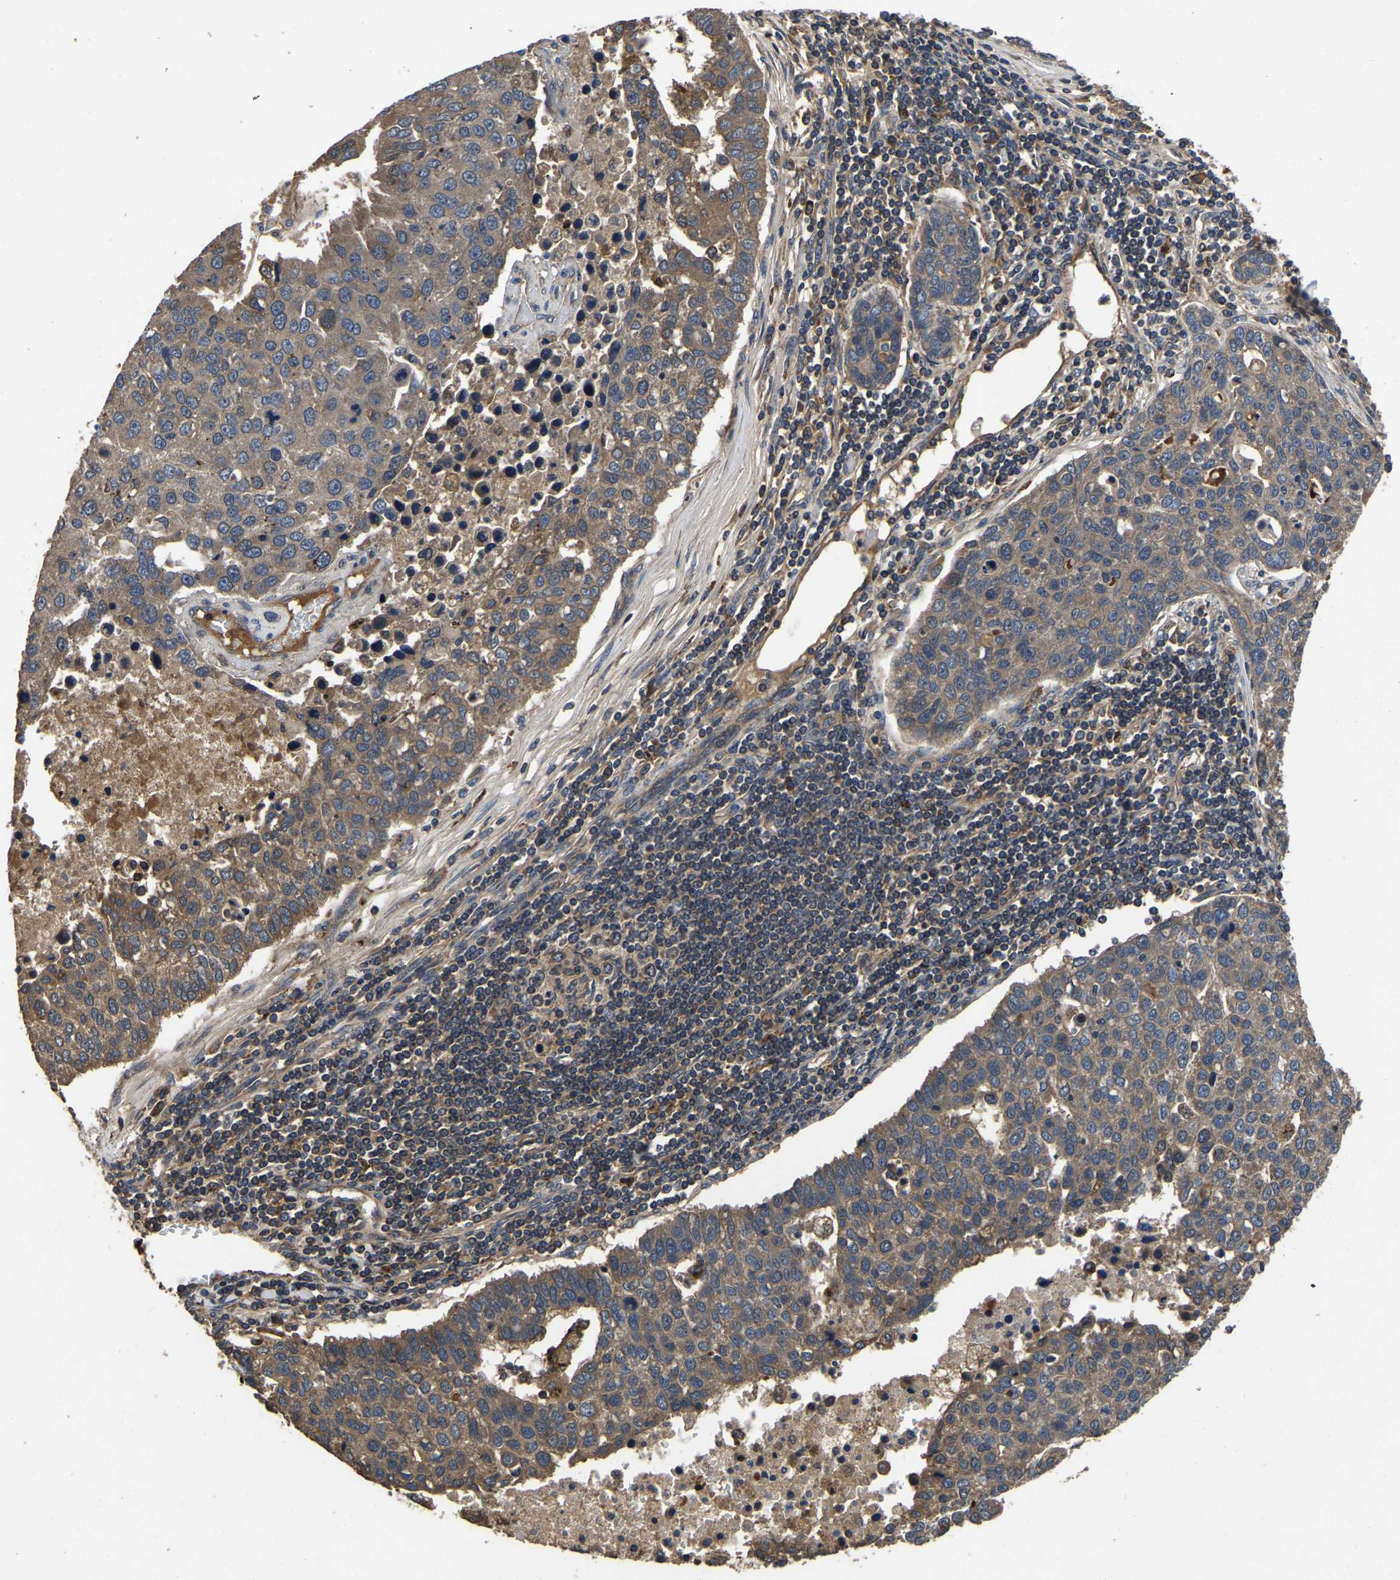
{"staining": {"intensity": "moderate", "quantity": ">75%", "location": "cytoplasmic/membranous"}, "tissue": "pancreatic cancer", "cell_type": "Tumor cells", "image_type": "cancer", "snomed": [{"axis": "morphology", "description": "Adenocarcinoma, NOS"}, {"axis": "topography", "description": "Pancreas"}], "caption": "Pancreatic cancer (adenocarcinoma) was stained to show a protein in brown. There is medium levels of moderate cytoplasmic/membranous expression in approximately >75% of tumor cells.", "gene": "CRYZL1", "patient": {"sex": "female", "age": 61}}